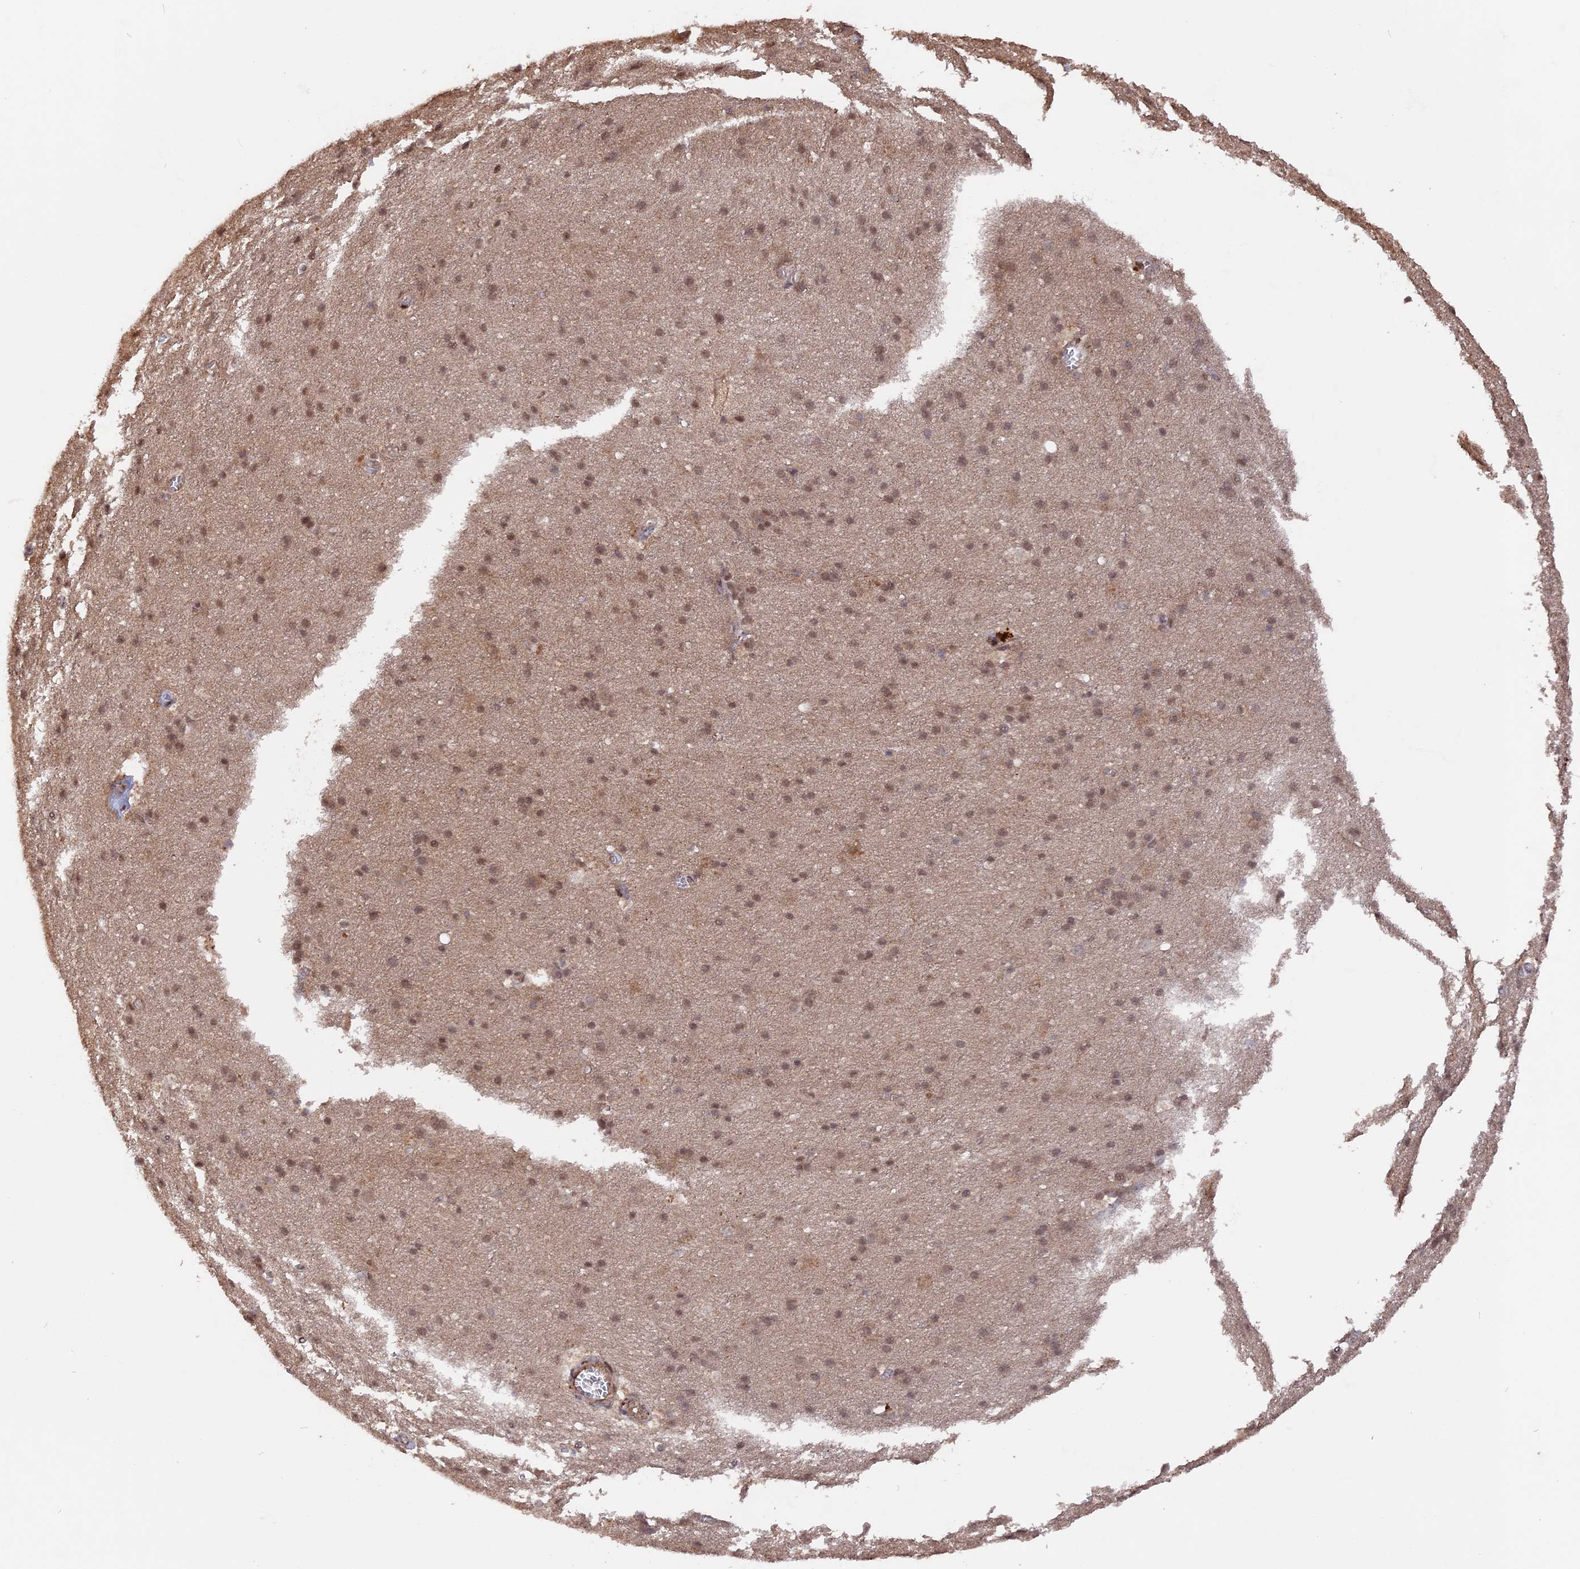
{"staining": {"intensity": "moderate", "quantity": "25%-75%", "location": "cytoplasmic/membranous"}, "tissue": "cerebral cortex", "cell_type": "Endothelial cells", "image_type": "normal", "snomed": [{"axis": "morphology", "description": "Normal tissue, NOS"}, {"axis": "topography", "description": "Cerebral cortex"}], "caption": "DAB immunohistochemical staining of unremarkable cerebral cortex exhibits moderate cytoplasmic/membranous protein expression in about 25%-75% of endothelial cells.", "gene": "TELO2", "patient": {"sex": "male", "age": 54}}